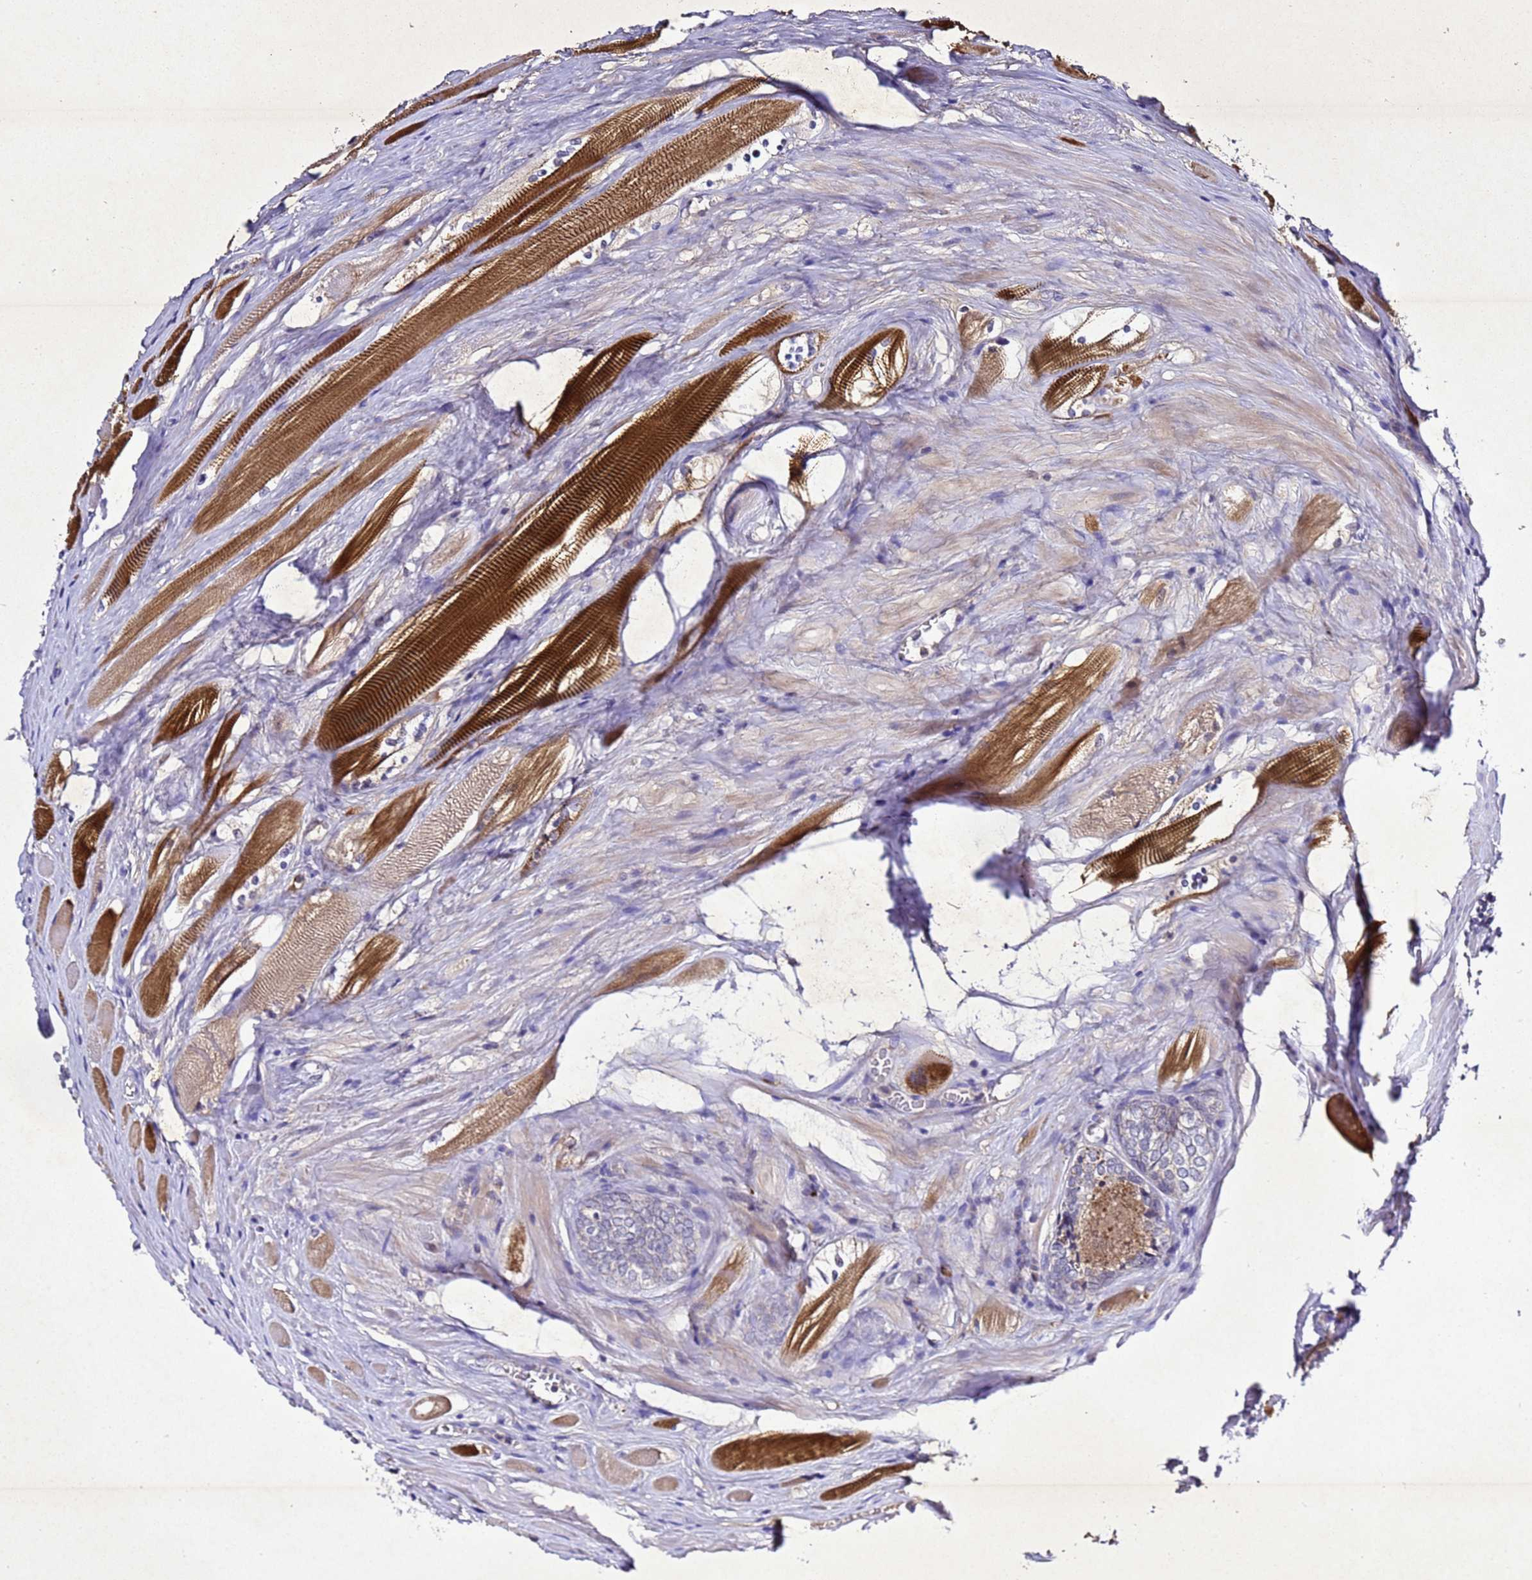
{"staining": {"intensity": "negative", "quantity": "none", "location": "none"}, "tissue": "prostate cancer", "cell_type": "Tumor cells", "image_type": "cancer", "snomed": [{"axis": "morphology", "description": "Adenocarcinoma, Low grade"}, {"axis": "topography", "description": "Prostate"}], "caption": "A photomicrograph of prostate cancer stained for a protein displays no brown staining in tumor cells.", "gene": "SV2B", "patient": {"sex": "male", "age": 67}}